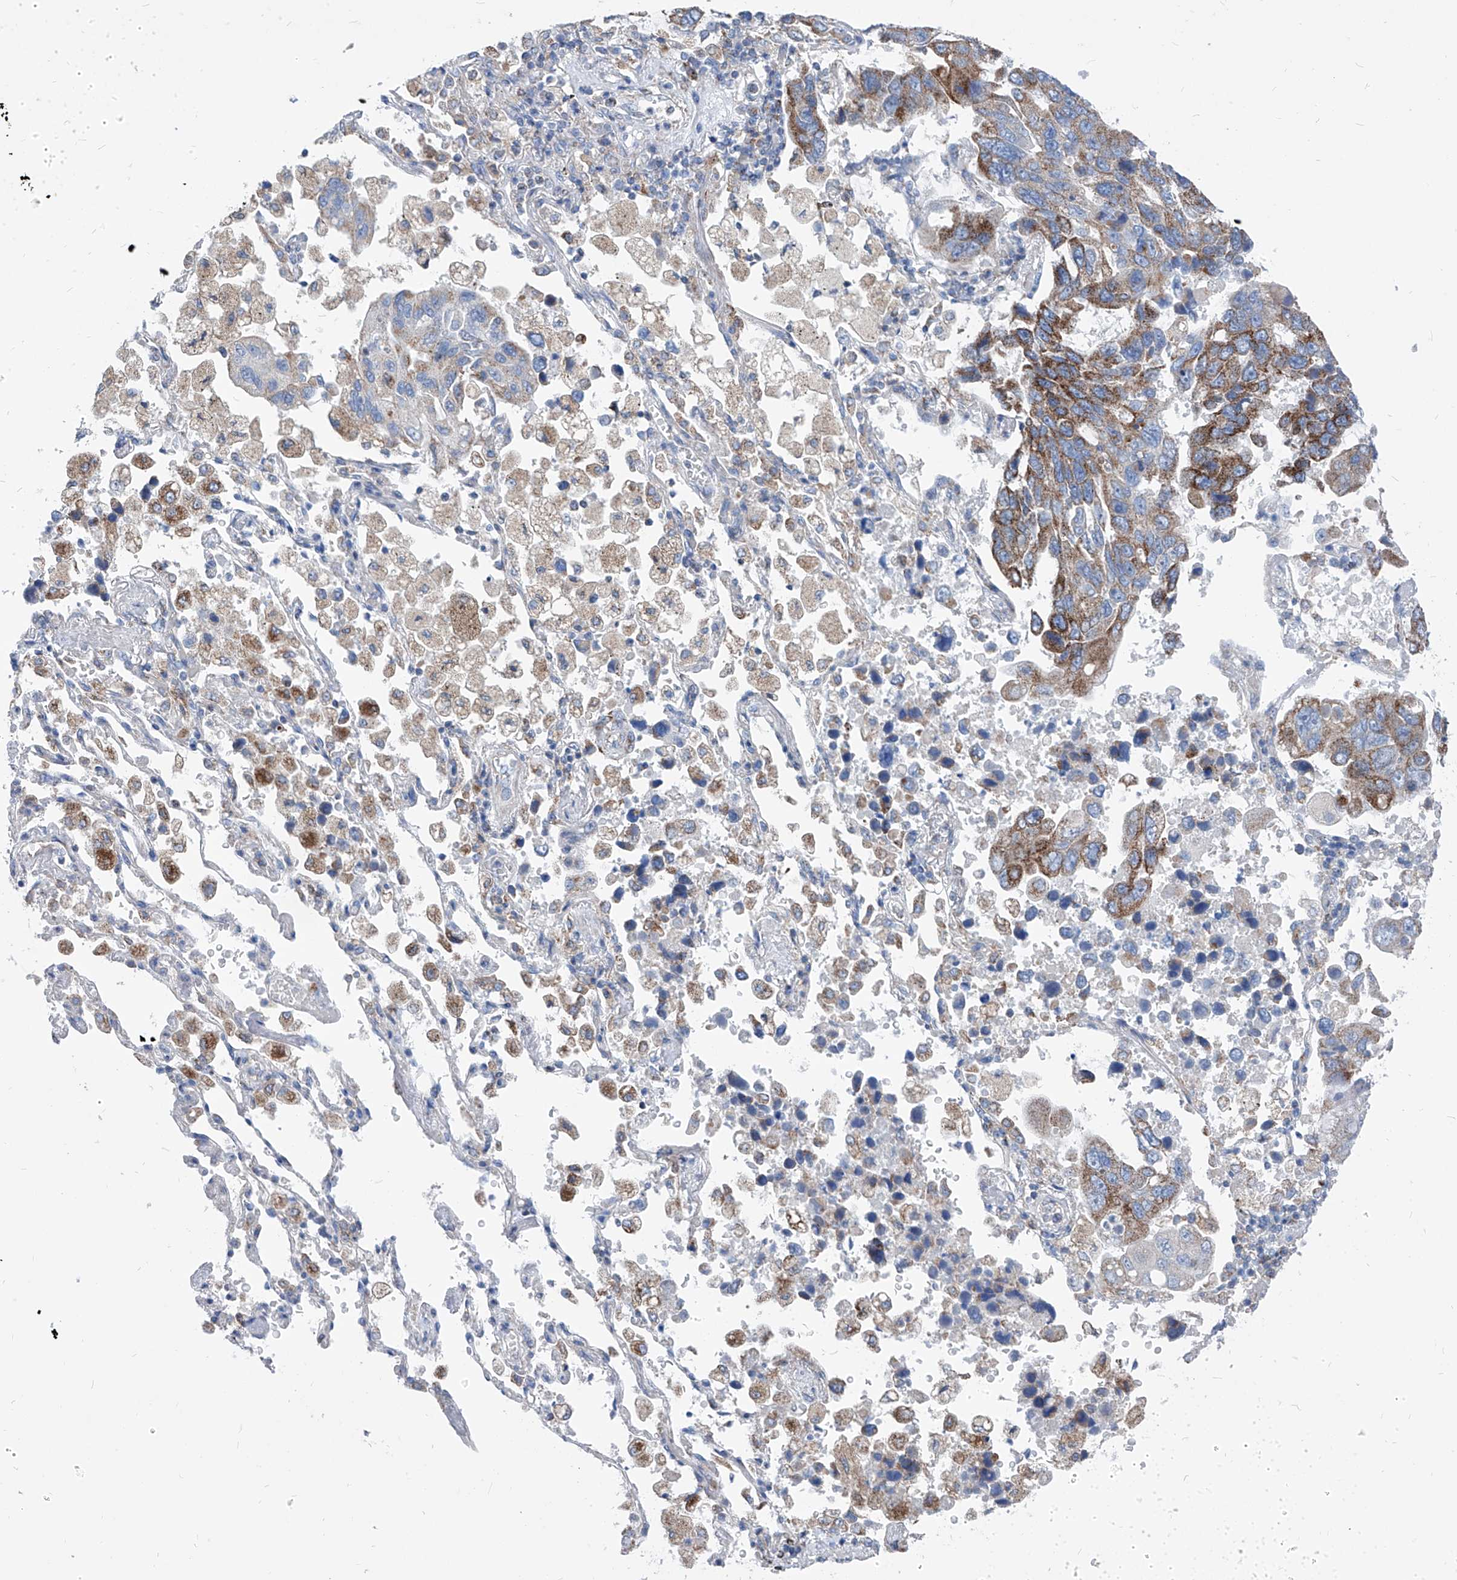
{"staining": {"intensity": "moderate", "quantity": "25%-75%", "location": "cytoplasmic/membranous"}, "tissue": "lung cancer", "cell_type": "Tumor cells", "image_type": "cancer", "snomed": [{"axis": "morphology", "description": "Adenocarcinoma, NOS"}, {"axis": "topography", "description": "Lung"}], "caption": "Moderate cytoplasmic/membranous positivity for a protein is appreciated in approximately 25%-75% of tumor cells of adenocarcinoma (lung) using immunohistochemistry.", "gene": "AGPS", "patient": {"sex": "male", "age": 64}}